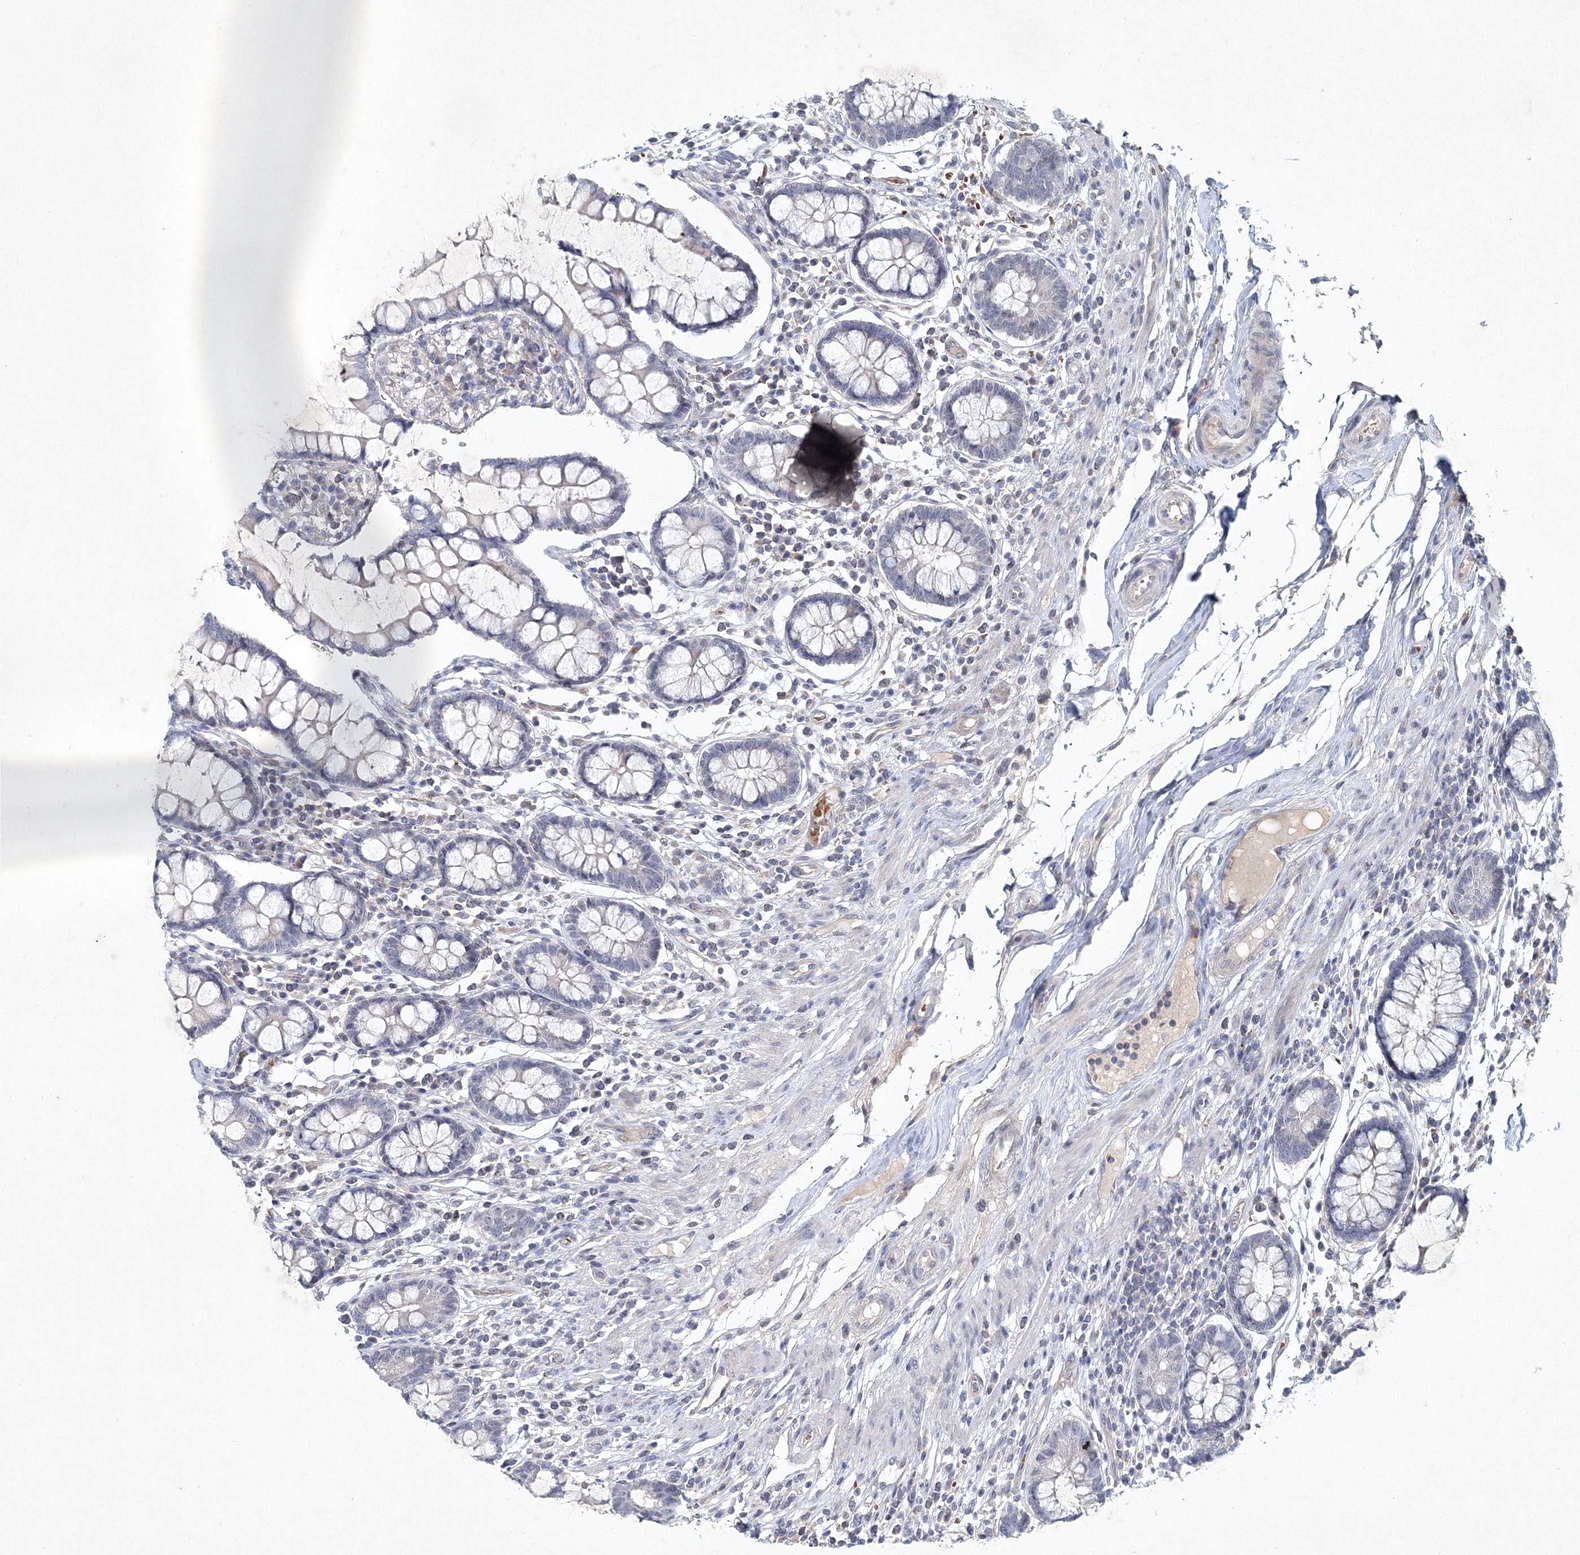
{"staining": {"intensity": "negative", "quantity": "none", "location": "none"}, "tissue": "colon", "cell_type": "Endothelial cells", "image_type": "normal", "snomed": [{"axis": "morphology", "description": "Normal tissue, NOS"}, {"axis": "topography", "description": "Colon"}], "caption": "Immunohistochemical staining of unremarkable human colon reveals no significant staining in endothelial cells. (DAB immunohistochemistry visualized using brightfield microscopy, high magnification).", "gene": "SH3BP5", "patient": {"sex": "female", "age": 79}}